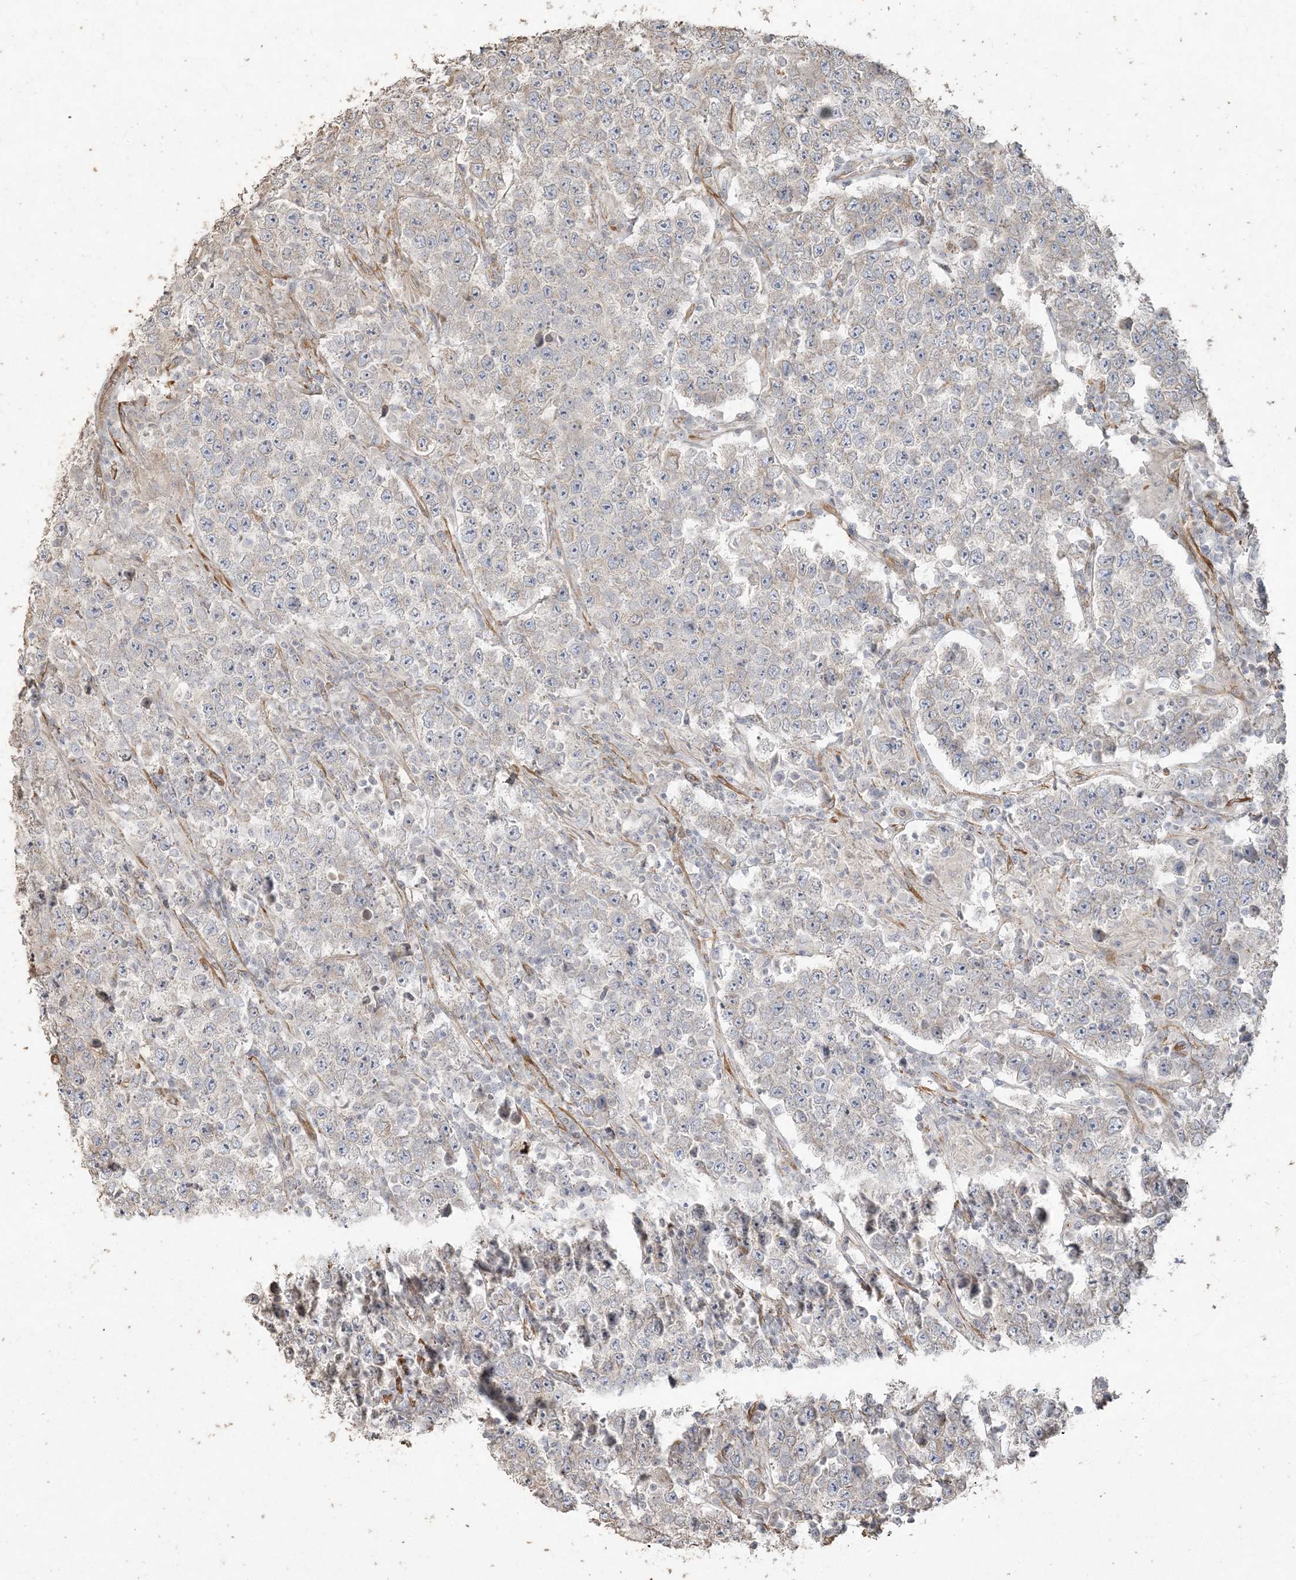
{"staining": {"intensity": "negative", "quantity": "none", "location": "none"}, "tissue": "testis cancer", "cell_type": "Tumor cells", "image_type": "cancer", "snomed": [{"axis": "morphology", "description": "Normal tissue, NOS"}, {"axis": "morphology", "description": "Urothelial carcinoma, High grade"}, {"axis": "morphology", "description": "Seminoma, NOS"}, {"axis": "morphology", "description": "Carcinoma, Embryonal, NOS"}, {"axis": "topography", "description": "Urinary bladder"}, {"axis": "topography", "description": "Testis"}], "caption": "Immunohistochemical staining of embryonal carcinoma (testis) exhibits no significant expression in tumor cells.", "gene": "RNF145", "patient": {"sex": "male", "age": 41}}